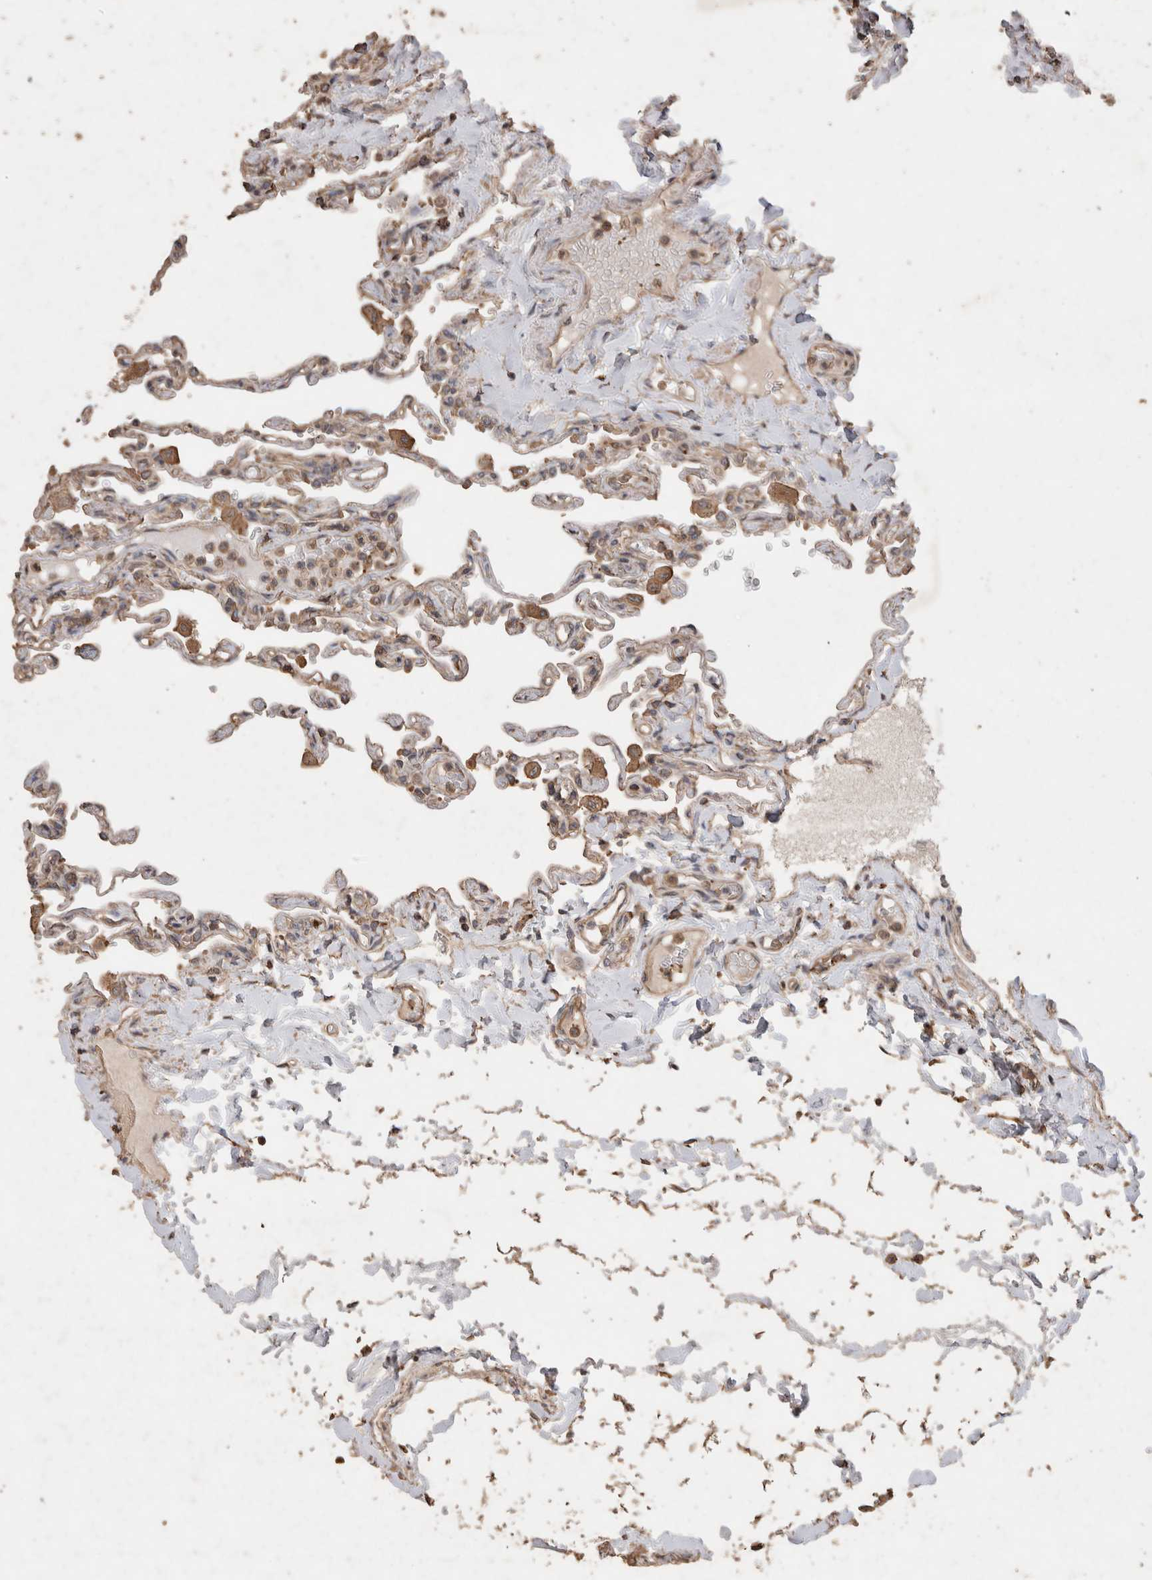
{"staining": {"intensity": "moderate", "quantity": "25%-75%", "location": "cytoplasmic/membranous"}, "tissue": "lung", "cell_type": "Alveolar cells", "image_type": "normal", "snomed": [{"axis": "morphology", "description": "Normal tissue, NOS"}, {"axis": "topography", "description": "Lung"}], "caption": "A medium amount of moderate cytoplasmic/membranous staining is seen in approximately 25%-75% of alveolar cells in benign lung.", "gene": "SNX31", "patient": {"sex": "male", "age": 21}}